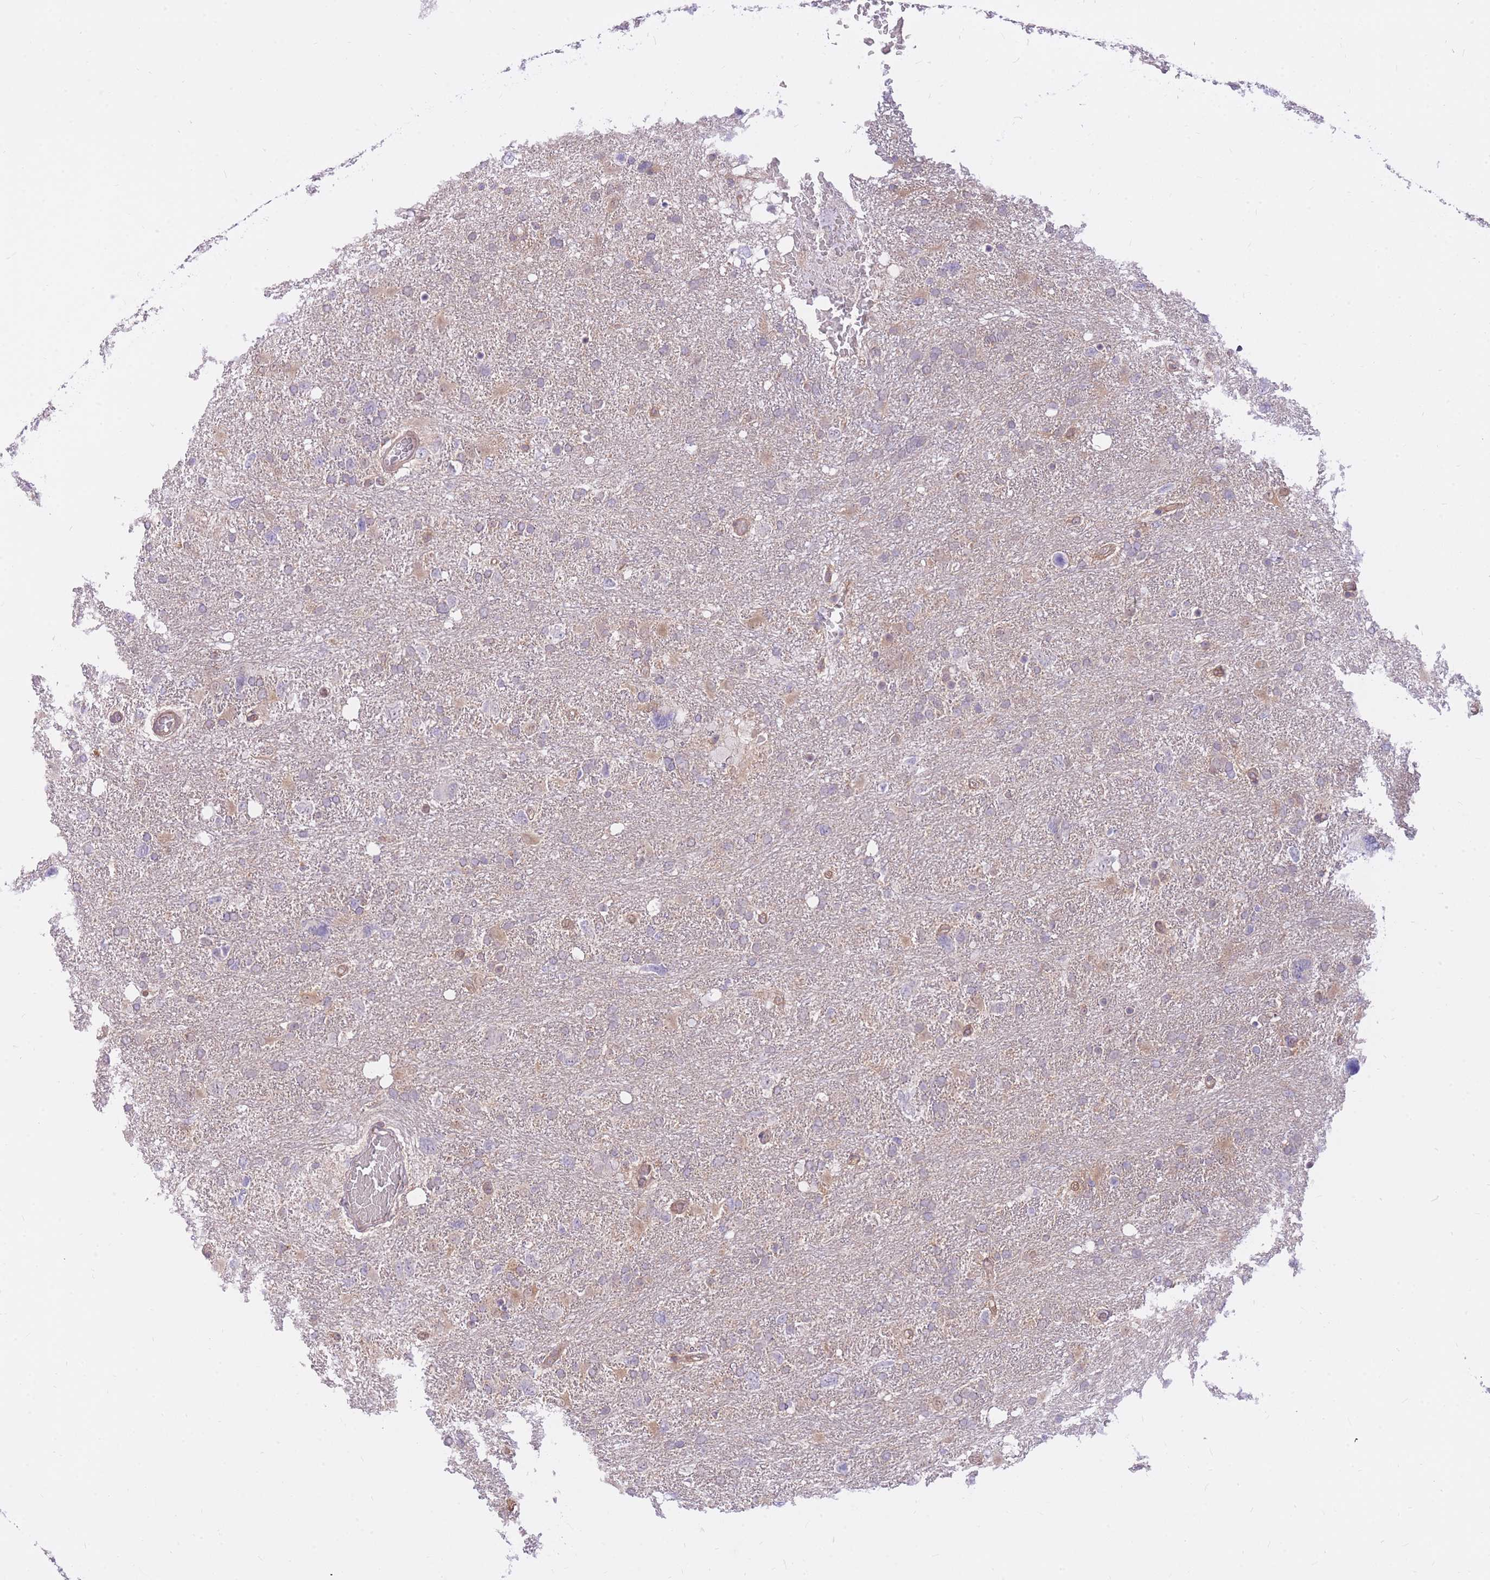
{"staining": {"intensity": "negative", "quantity": "none", "location": "none"}, "tissue": "glioma", "cell_type": "Tumor cells", "image_type": "cancer", "snomed": [{"axis": "morphology", "description": "Glioma, malignant, High grade"}, {"axis": "topography", "description": "Brain"}], "caption": "Image shows no protein expression in tumor cells of malignant high-grade glioma tissue.", "gene": "MINDY2", "patient": {"sex": "male", "age": 61}}